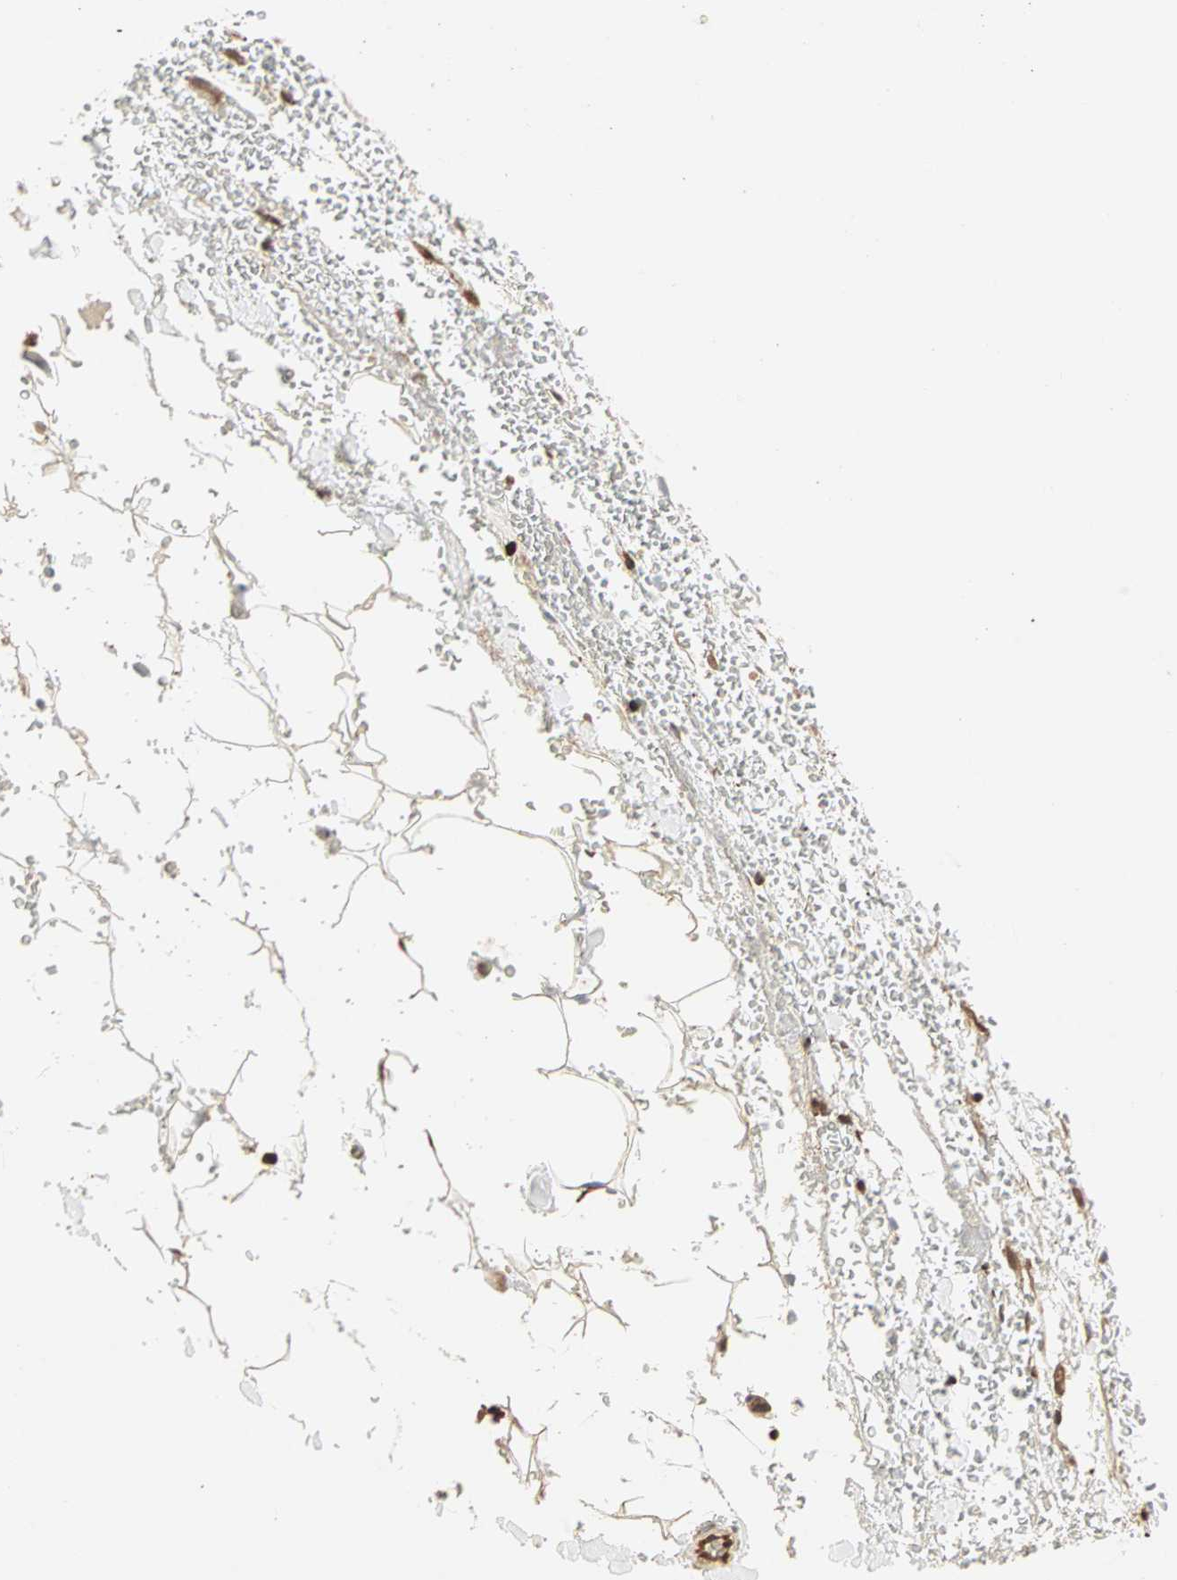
{"staining": {"intensity": "strong", "quantity": "25%-75%", "location": "cytoplasmic/membranous,nuclear"}, "tissue": "adipose tissue", "cell_type": "Adipocytes", "image_type": "normal", "snomed": [{"axis": "morphology", "description": "Normal tissue, NOS"}, {"axis": "morphology", "description": "Inflammation, NOS"}, {"axis": "topography", "description": "Breast"}], "caption": "This image reveals normal adipose tissue stained with immunohistochemistry to label a protein in brown. The cytoplasmic/membranous,nuclear of adipocytes show strong positivity for the protein. Nuclei are counter-stained blue.", "gene": "DRG2", "patient": {"sex": "female", "age": 65}}